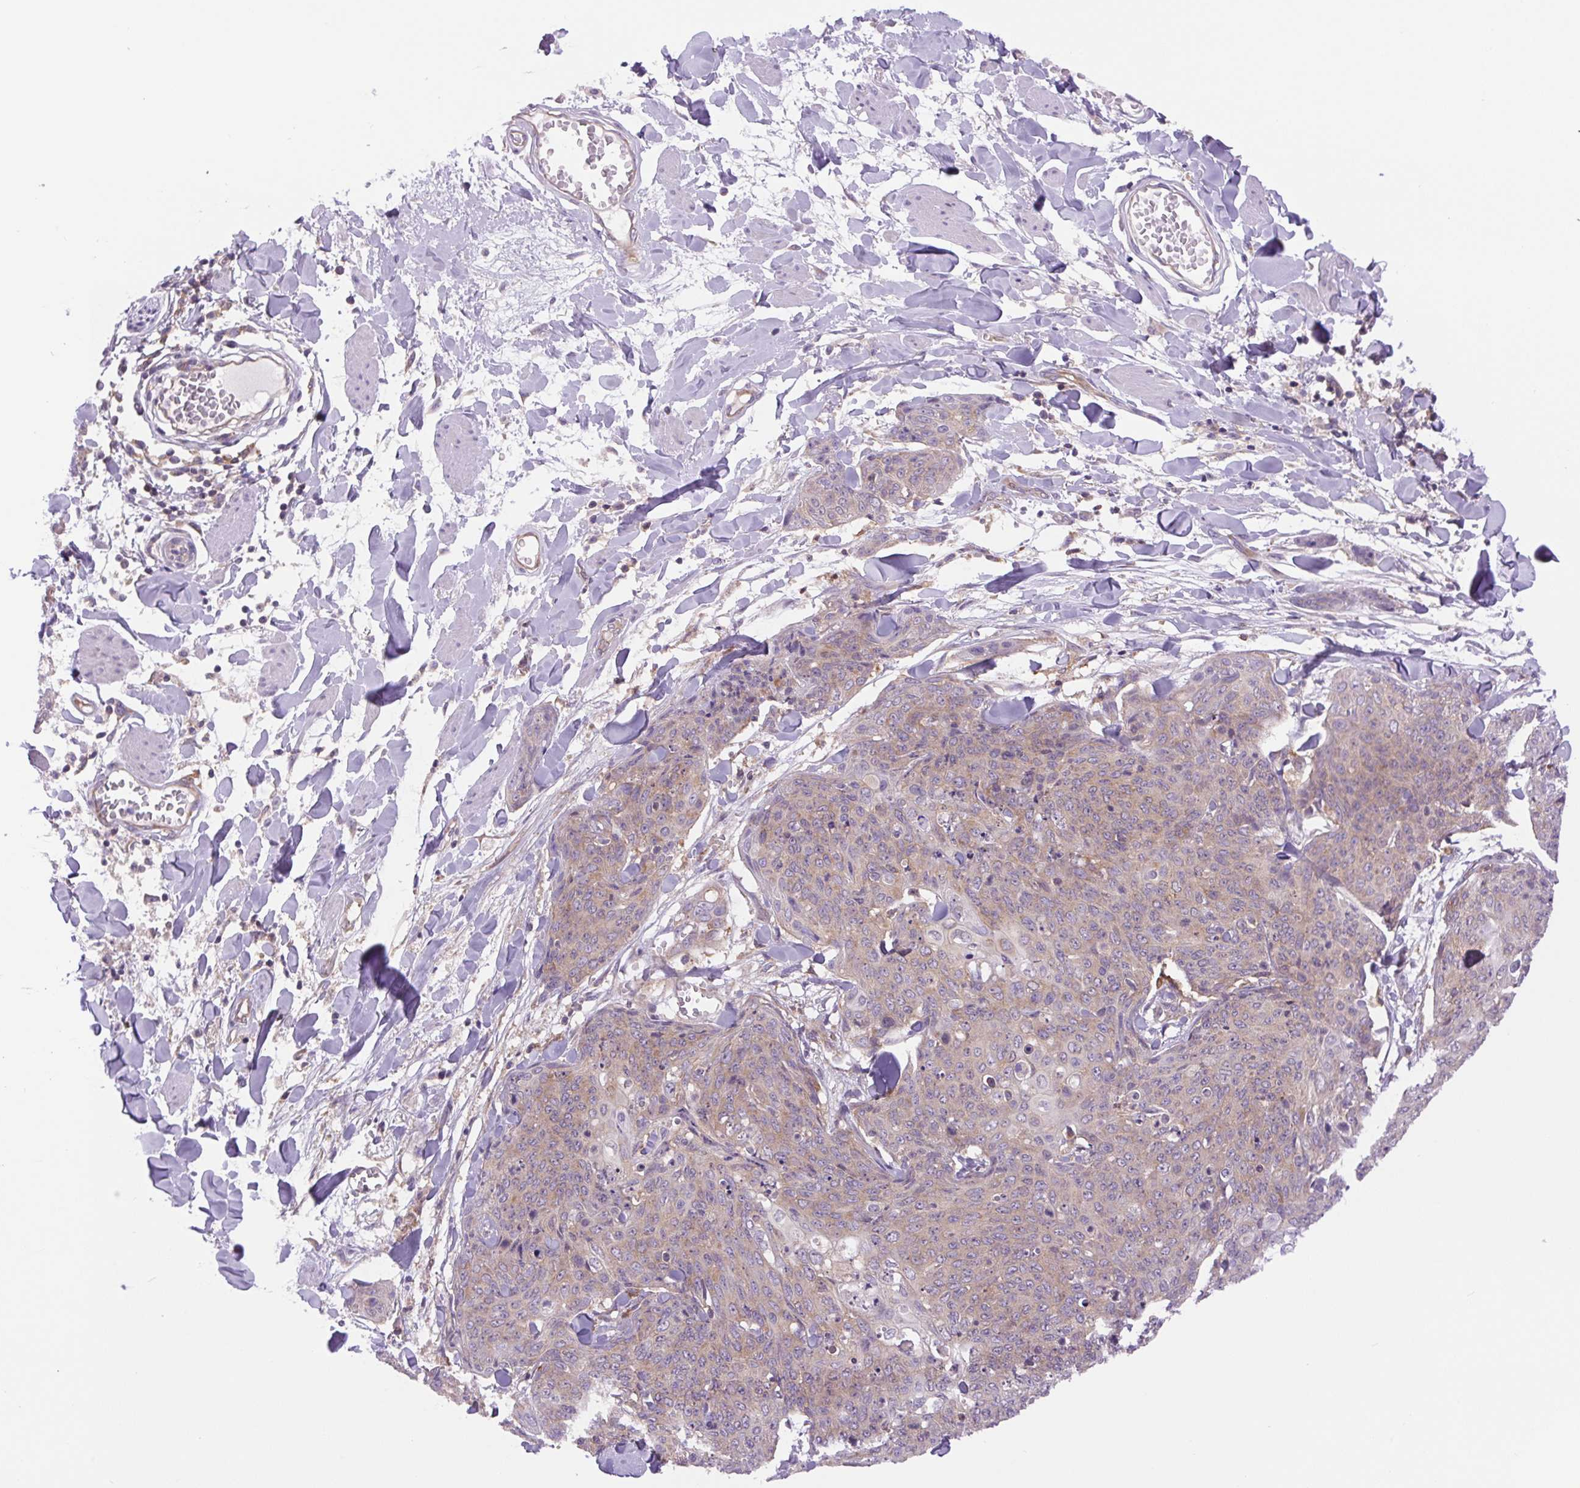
{"staining": {"intensity": "weak", "quantity": "25%-75%", "location": "cytoplasmic/membranous"}, "tissue": "skin cancer", "cell_type": "Tumor cells", "image_type": "cancer", "snomed": [{"axis": "morphology", "description": "Squamous cell carcinoma, NOS"}, {"axis": "topography", "description": "Skin"}, {"axis": "topography", "description": "Vulva"}], "caption": "Skin cancer stained for a protein (brown) reveals weak cytoplasmic/membranous positive positivity in about 25%-75% of tumor cells.", "gene": "MINK1", "patient": {"sex": "female", "age": 85}}